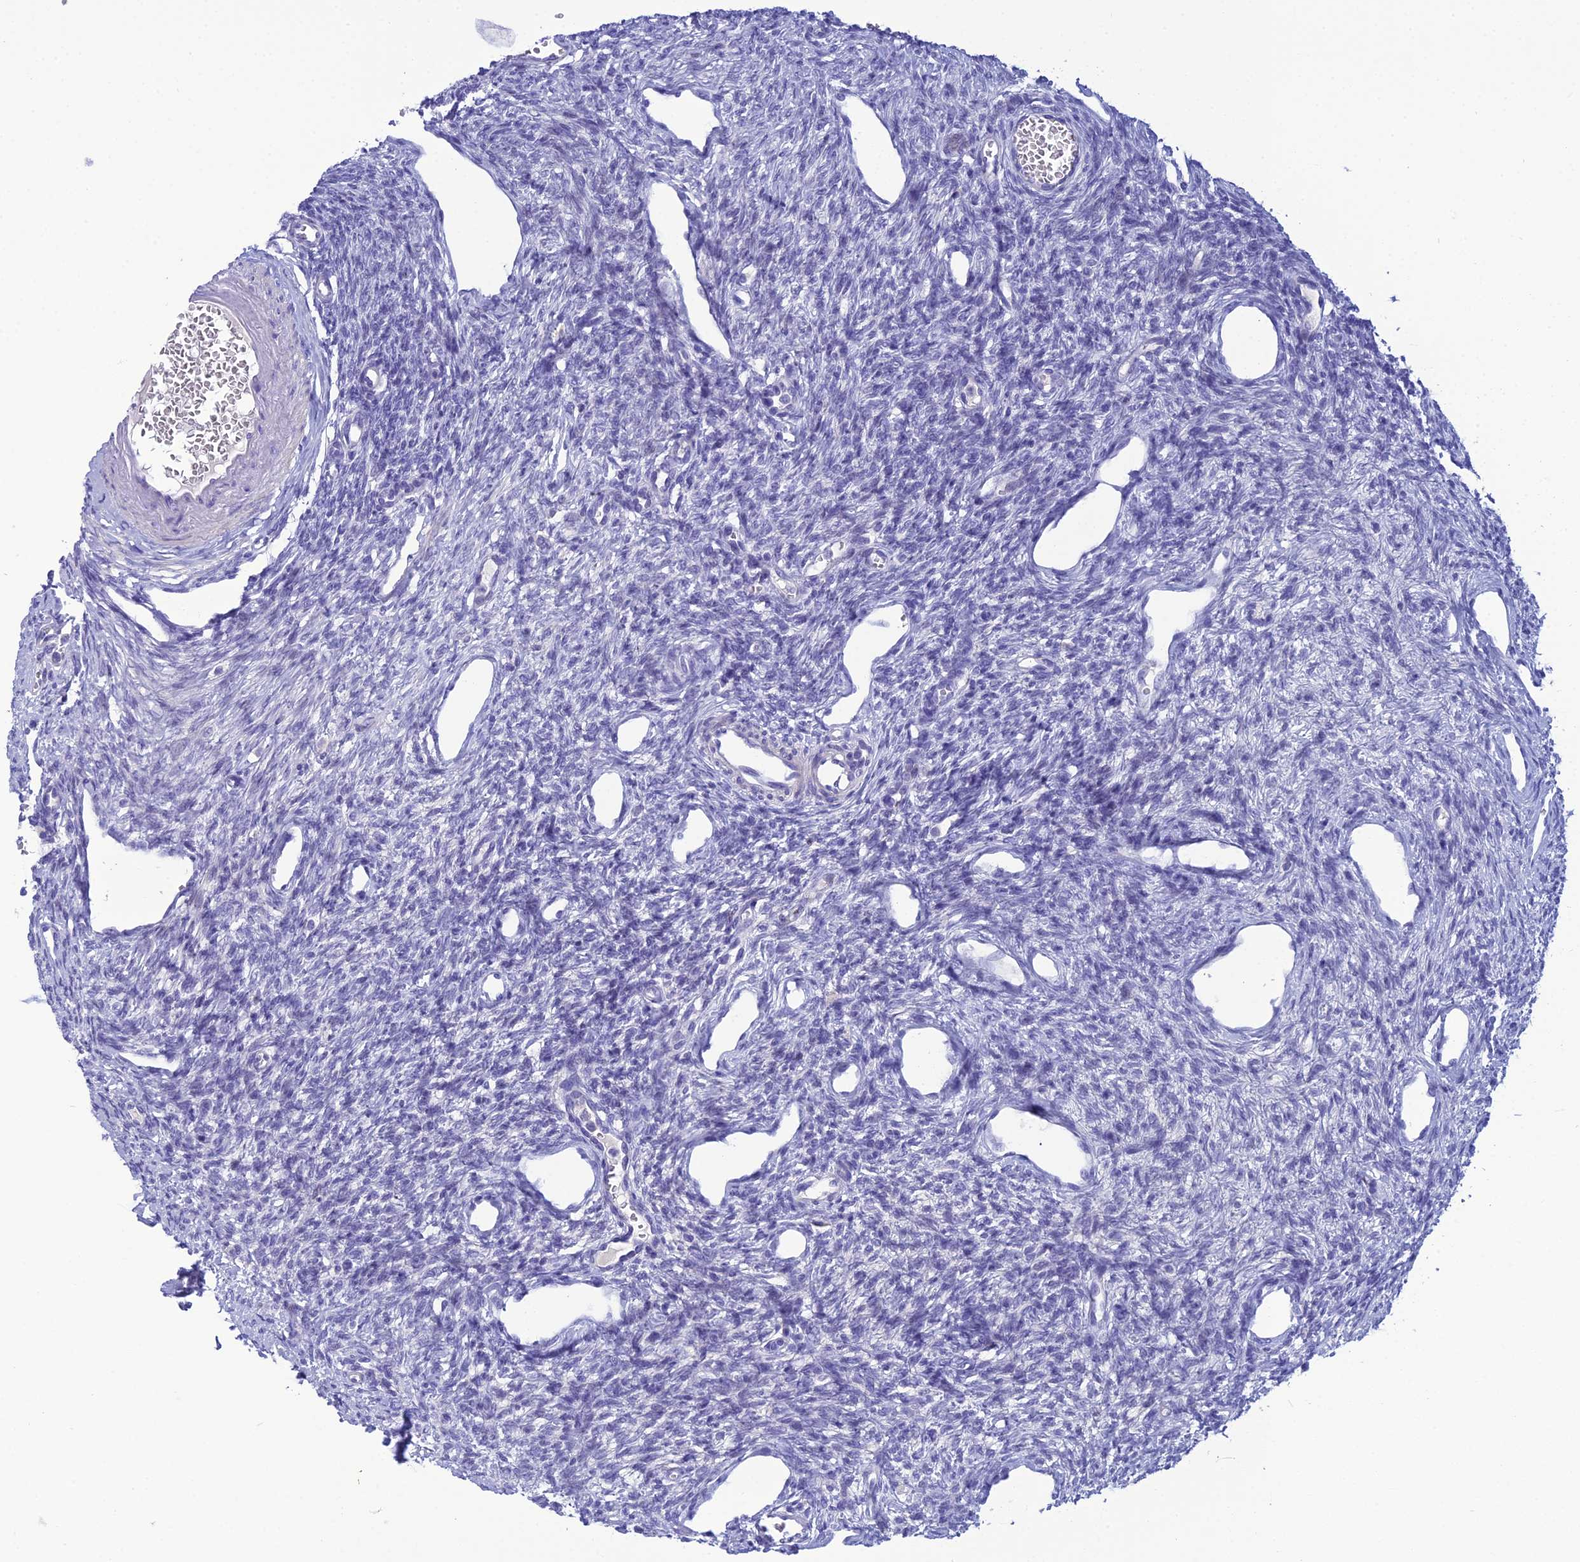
{"staining": {"intensity": "negative", "quantity": "none", "location": "none"}, "tissue": "ovary", "cell_type": "Follicle cells", "image_type": "normal", "snomed": [{"axis": "morphology", "description": "Normal tissue, NOS"}, {"axis": "morphology", "description": "Cyst, NOS"}, {"axis": "topography", "description": "Ovary"}], "caption": "Follicle cells show no significant expression in benign ovary. (Stains: DAB (3,3'-diaminobenzidine) IHC with hematoxylin counter stain, Microscopy: brightfield microscopy at high magnification).", "gene": "CRB2", "patient": {"sex": "female", "age": 33}}